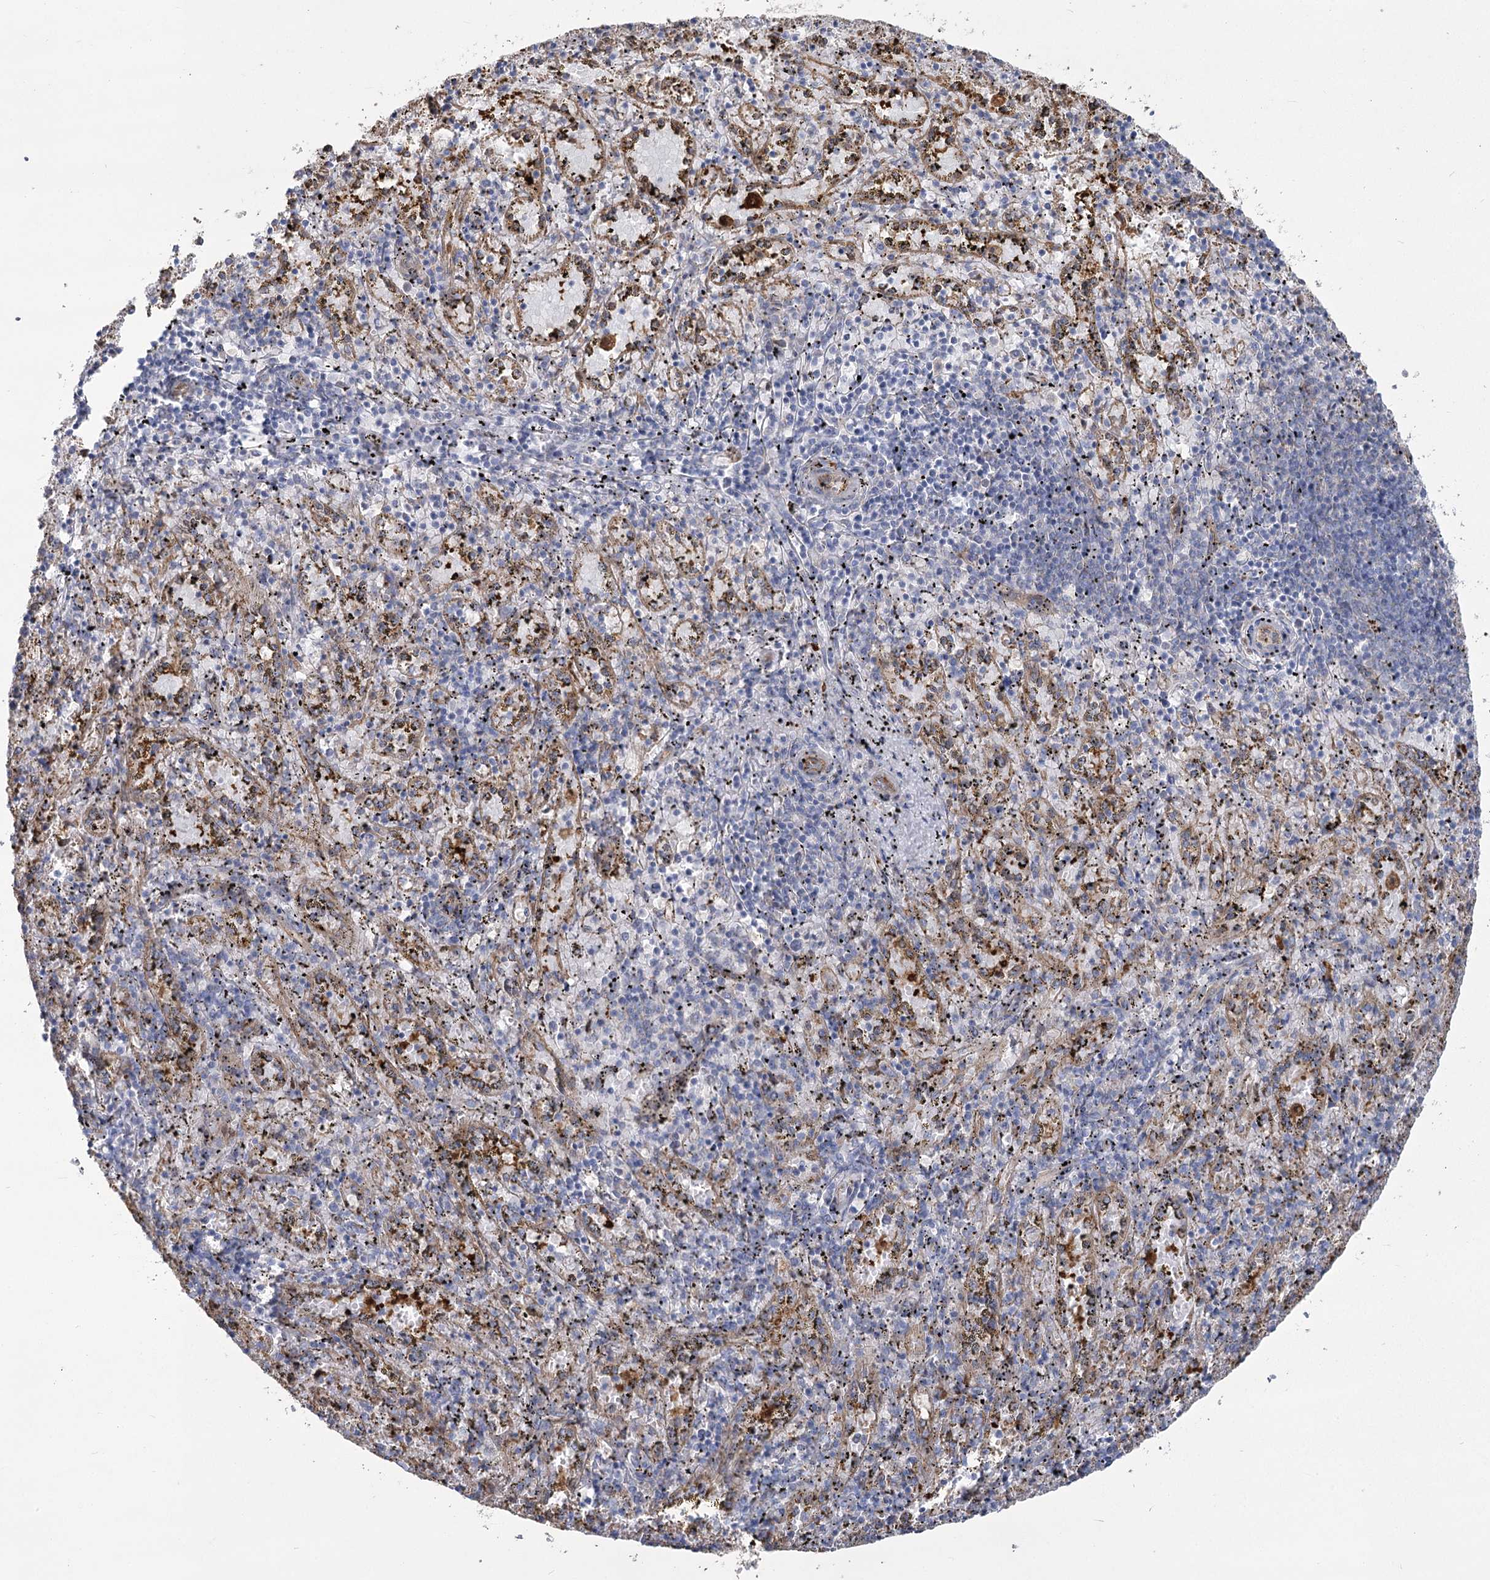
{"staining": {"intensity": "weak", "quantity": "25%-75%", "location": "cytoplasmic/membranous"}, "tissue": "spleen", "cell_type": "Cells in red pulp", "image_type": "normal", "snomed": [{"axis": "morphology", "description": "Normal tissue, NOS"}, {"axis": "topography", "description": "Spleen"}], "caption": "Weak cytoplasmic/membranous staining for a protein is appreciated in about 25%-75% of cells in red pulp of benign spleen using immunohistochemistry (IHC).", "gene": "RMDN2", "patient": {"sex": "male", "age": 11}}